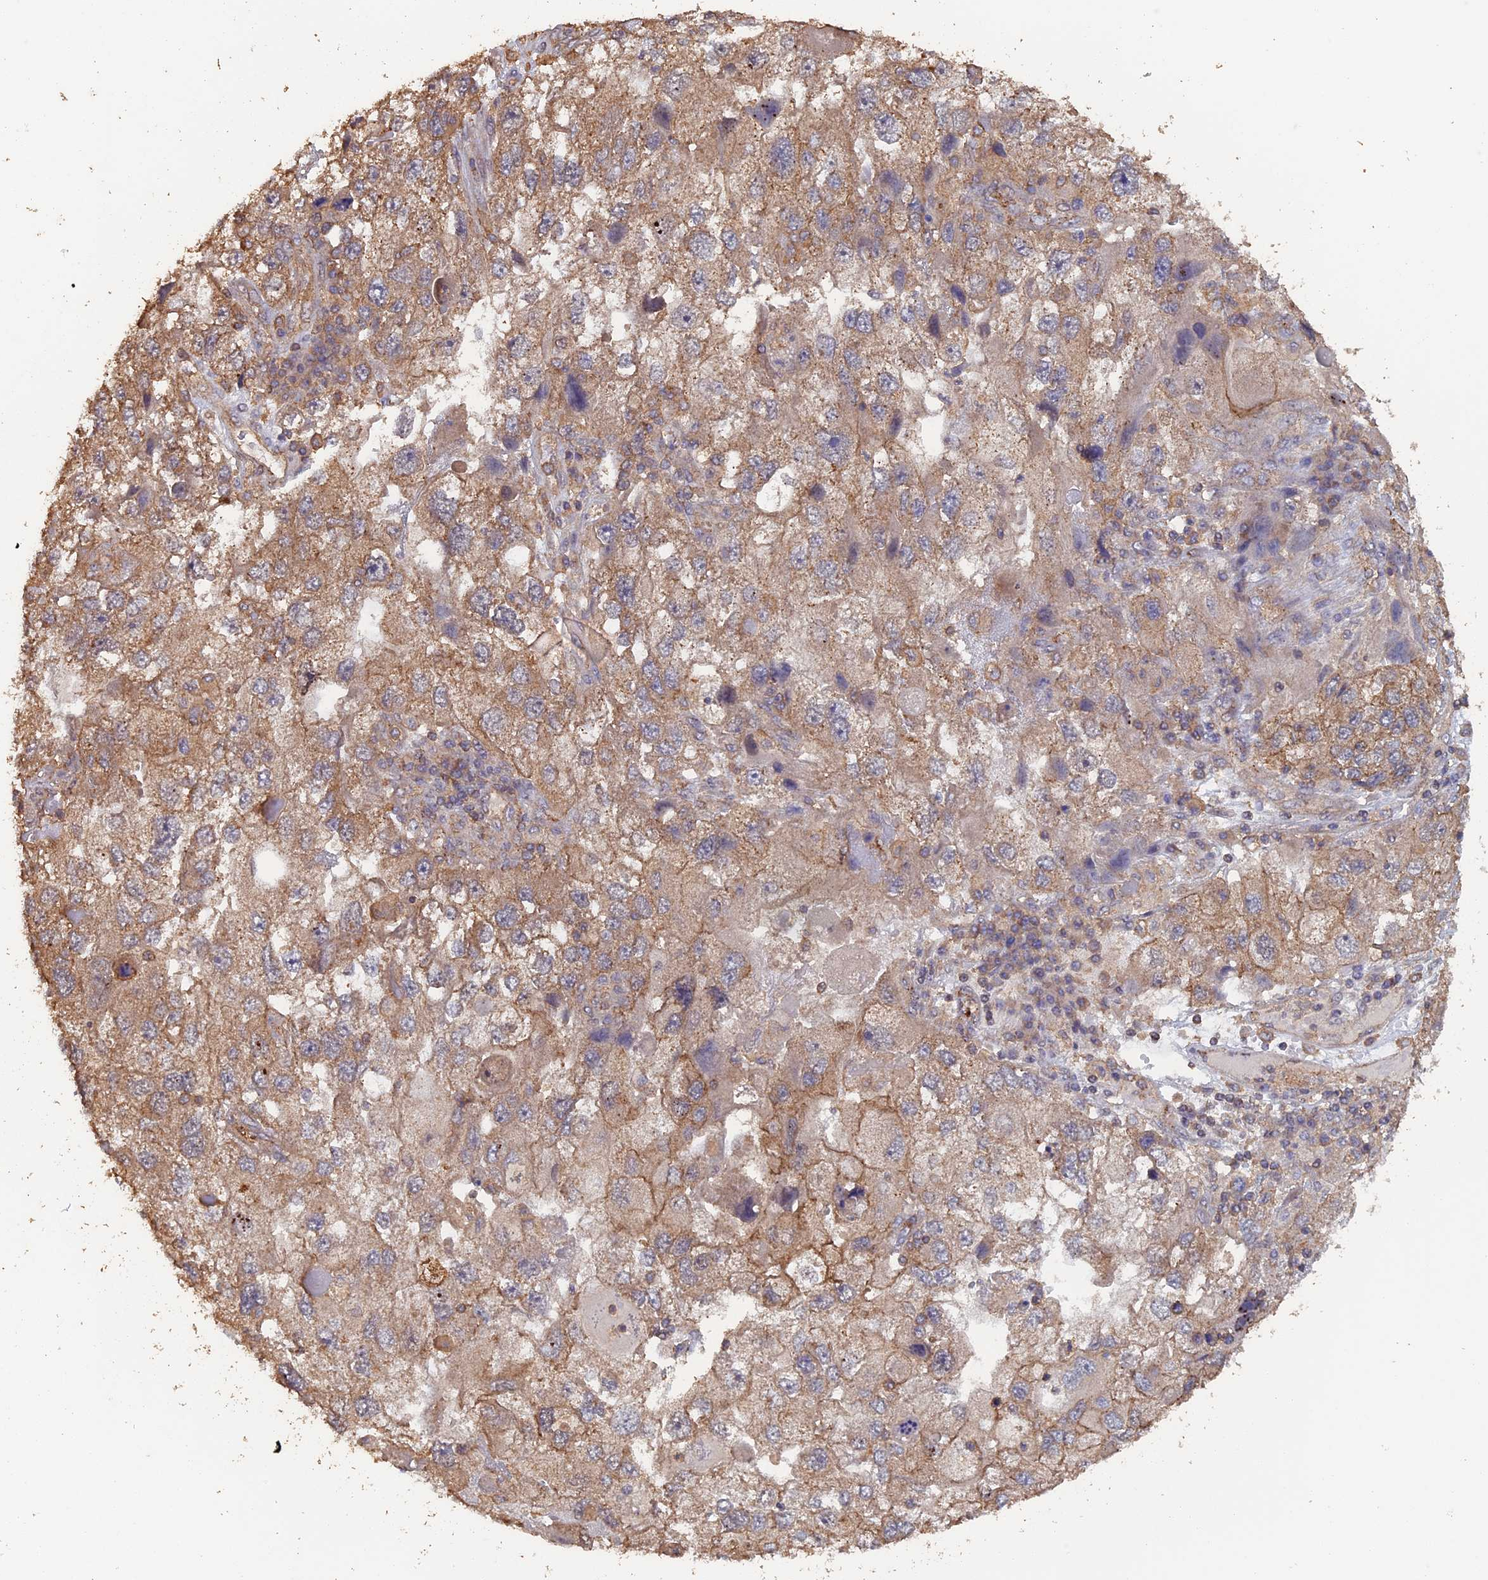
{"staining": {"intensity": "moderate", "quantity": "25%-75%", "location": "cytoplasmic/membranous"}, "tissue": "endometrial cancer", "cell_type": "Tumor cells", "image_type": "cancer", "snomed": [{"axis": "morphology", "description": "Adenocarcinoma, NOS"}, {"axis": "topography", "description": "Endometrium"}], "caption": "Moderate cytoplasmic/membranous staining is identified in approximately 25%-75% of tumor cells in endometrial adenocarcinoma.", "gene": "PIGQ", "patient": {"sex": "female", "age": 49}}